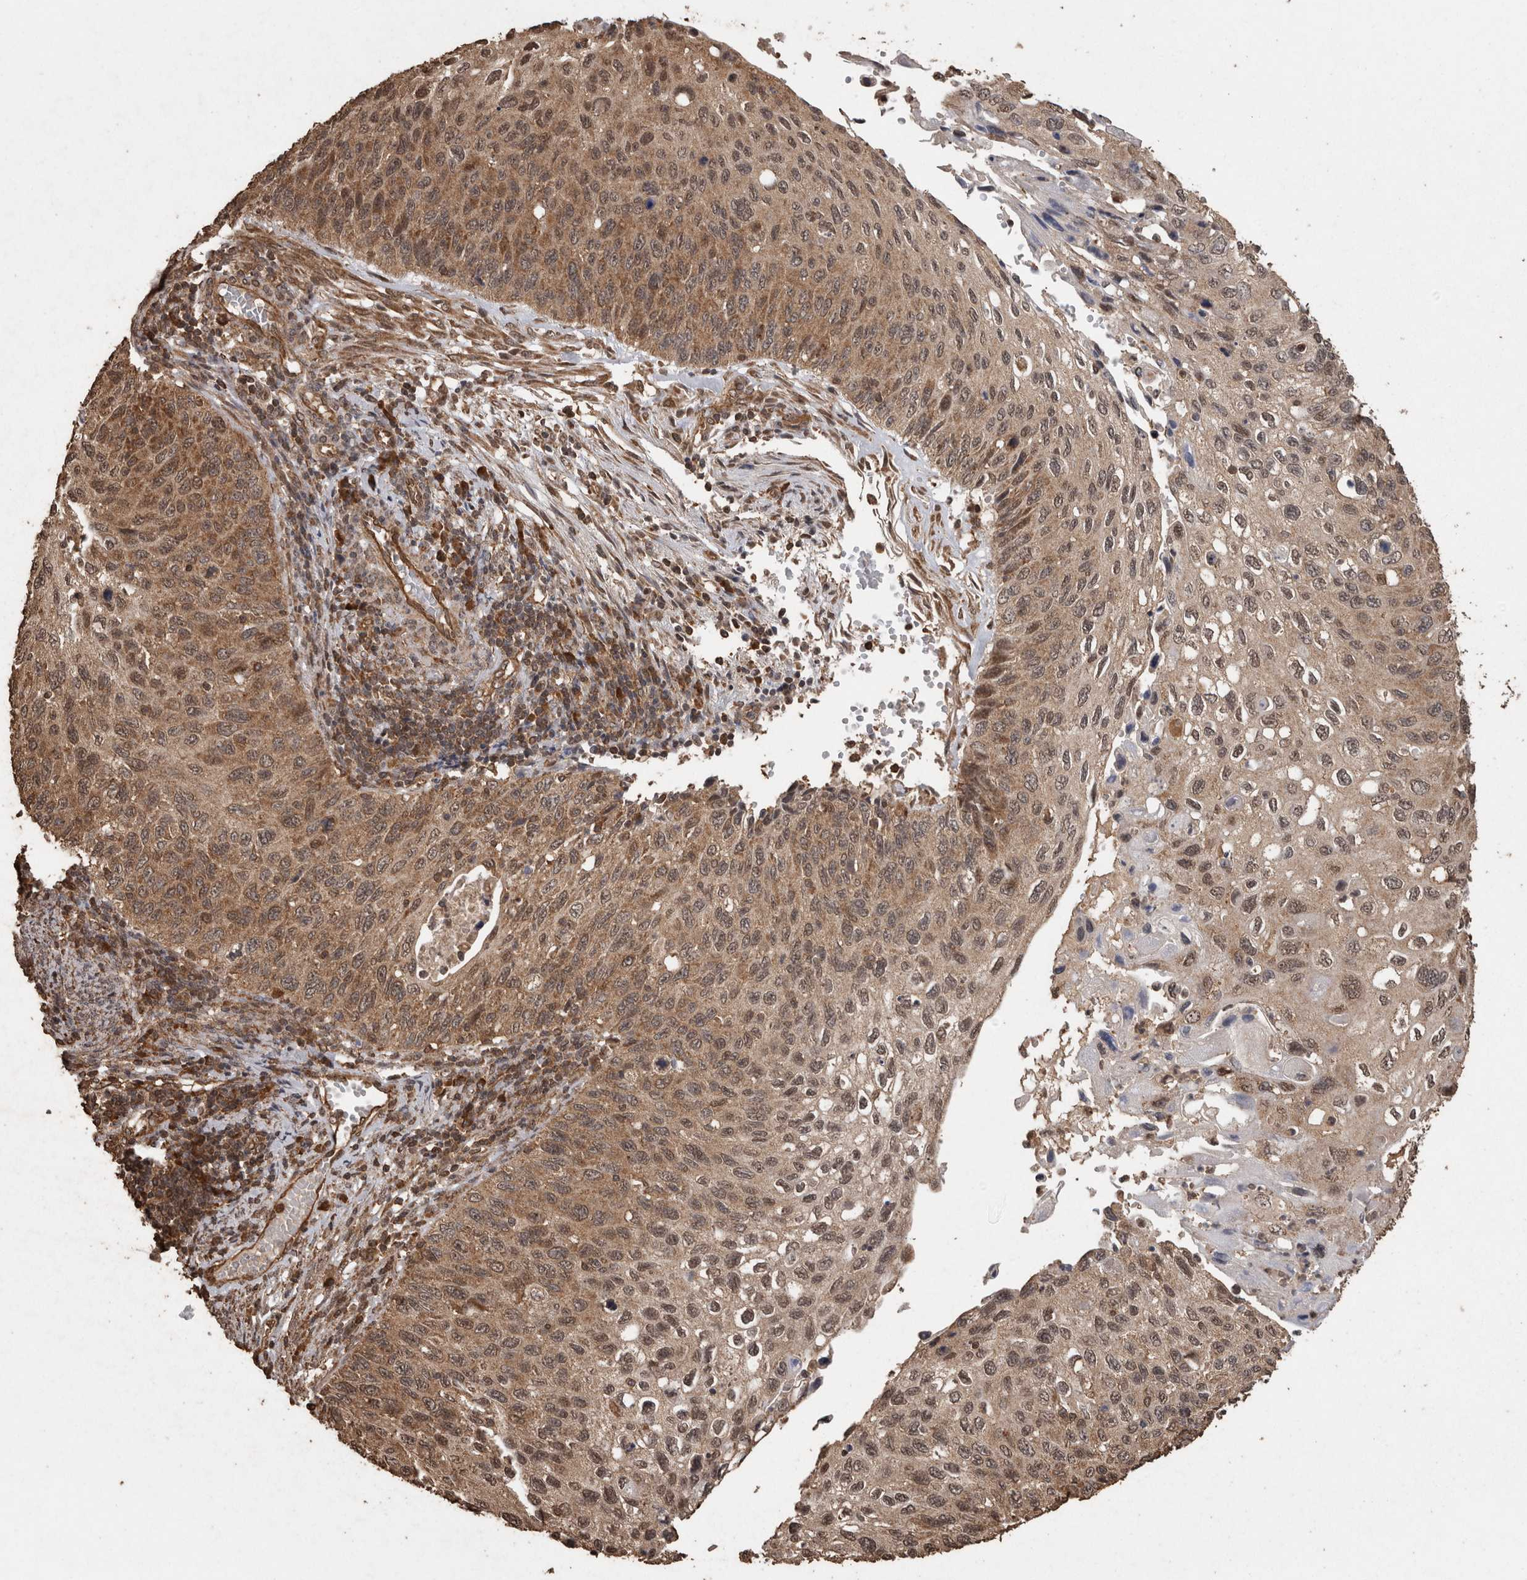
{"staining": {"intensity": "moderate", "quantity": ">75%", "location": "cytoplasmic/membranous"}, "tissue": "cervical cancer", "cell_type": "Tumor cells", "image_type": "cancer", "snomed": [{"axis": "morphology", "description": "Squamous cell carcinoma, NOS"}, {"axis": "topography", "description": "Cervix"}], "caption": "Immunohistochemical staining of human cervical cancer exhibits moderate cytoplasmic/membranous protein expression in about >75% of tumor cells.", "gene": "PINK1", "patient": {"sex": "female", "age": 70}}